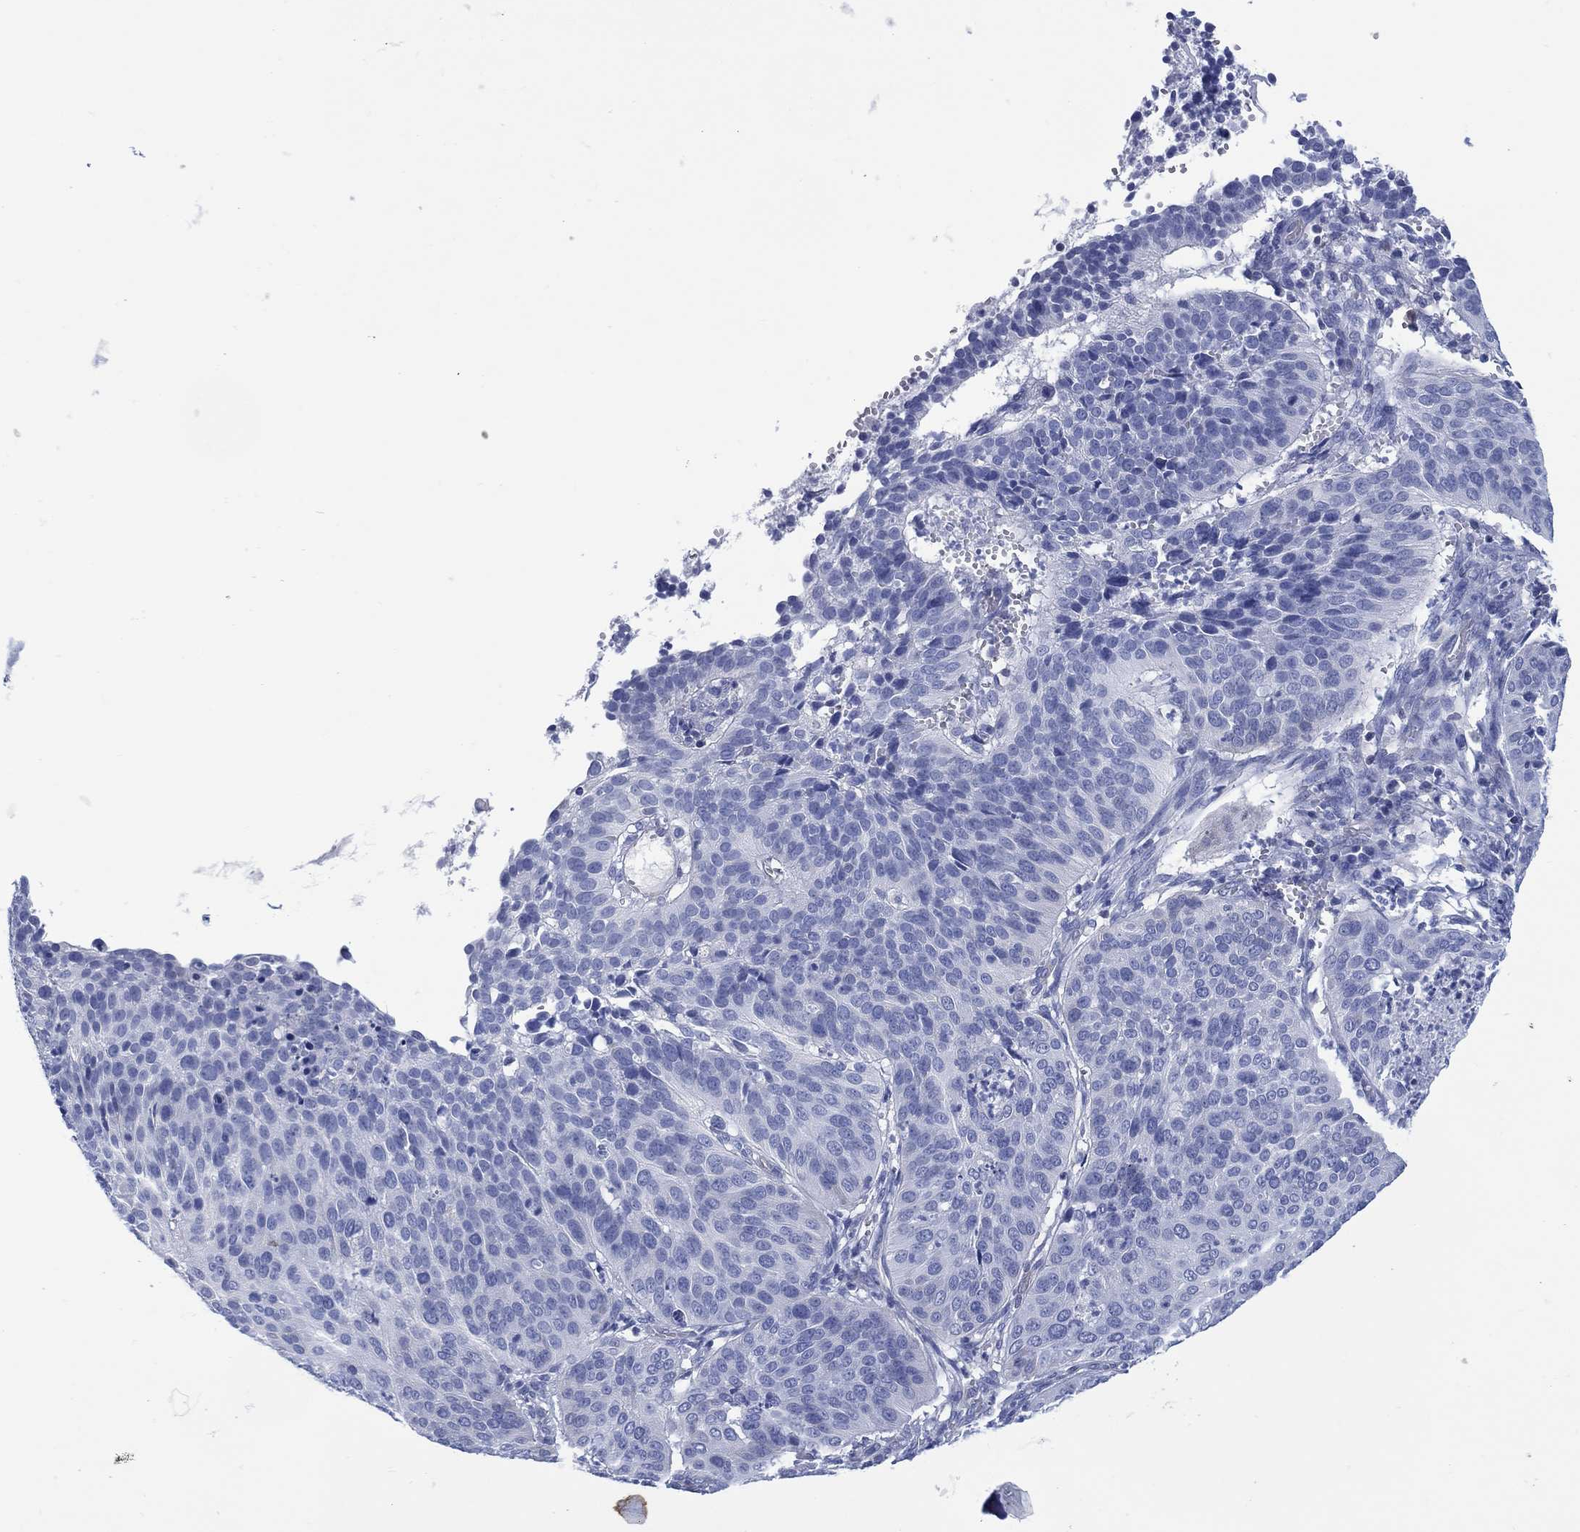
{"staining": {"intensity": "negative", "quantity": "none", "location": "none"}, "tissue": "cervical cancer", "cell_type": "Tumor cells", "image_type": "cancer", "snomed": [{"axis": "morphology", "description": "Normal tissue, NOS"}, {"axis": "morphology", "description": "Squamous cell carcinoma, NOS"}, {"axis": "topography", "description": "Cervix"}], "caption": "Human squamous cell carcinoma (cervical) stained for a protein using immunohistochemistry (IHC) displays no expression in tumor cells.", "gene": "DDI1", "patient": {"sex": "female", "age": 39}}